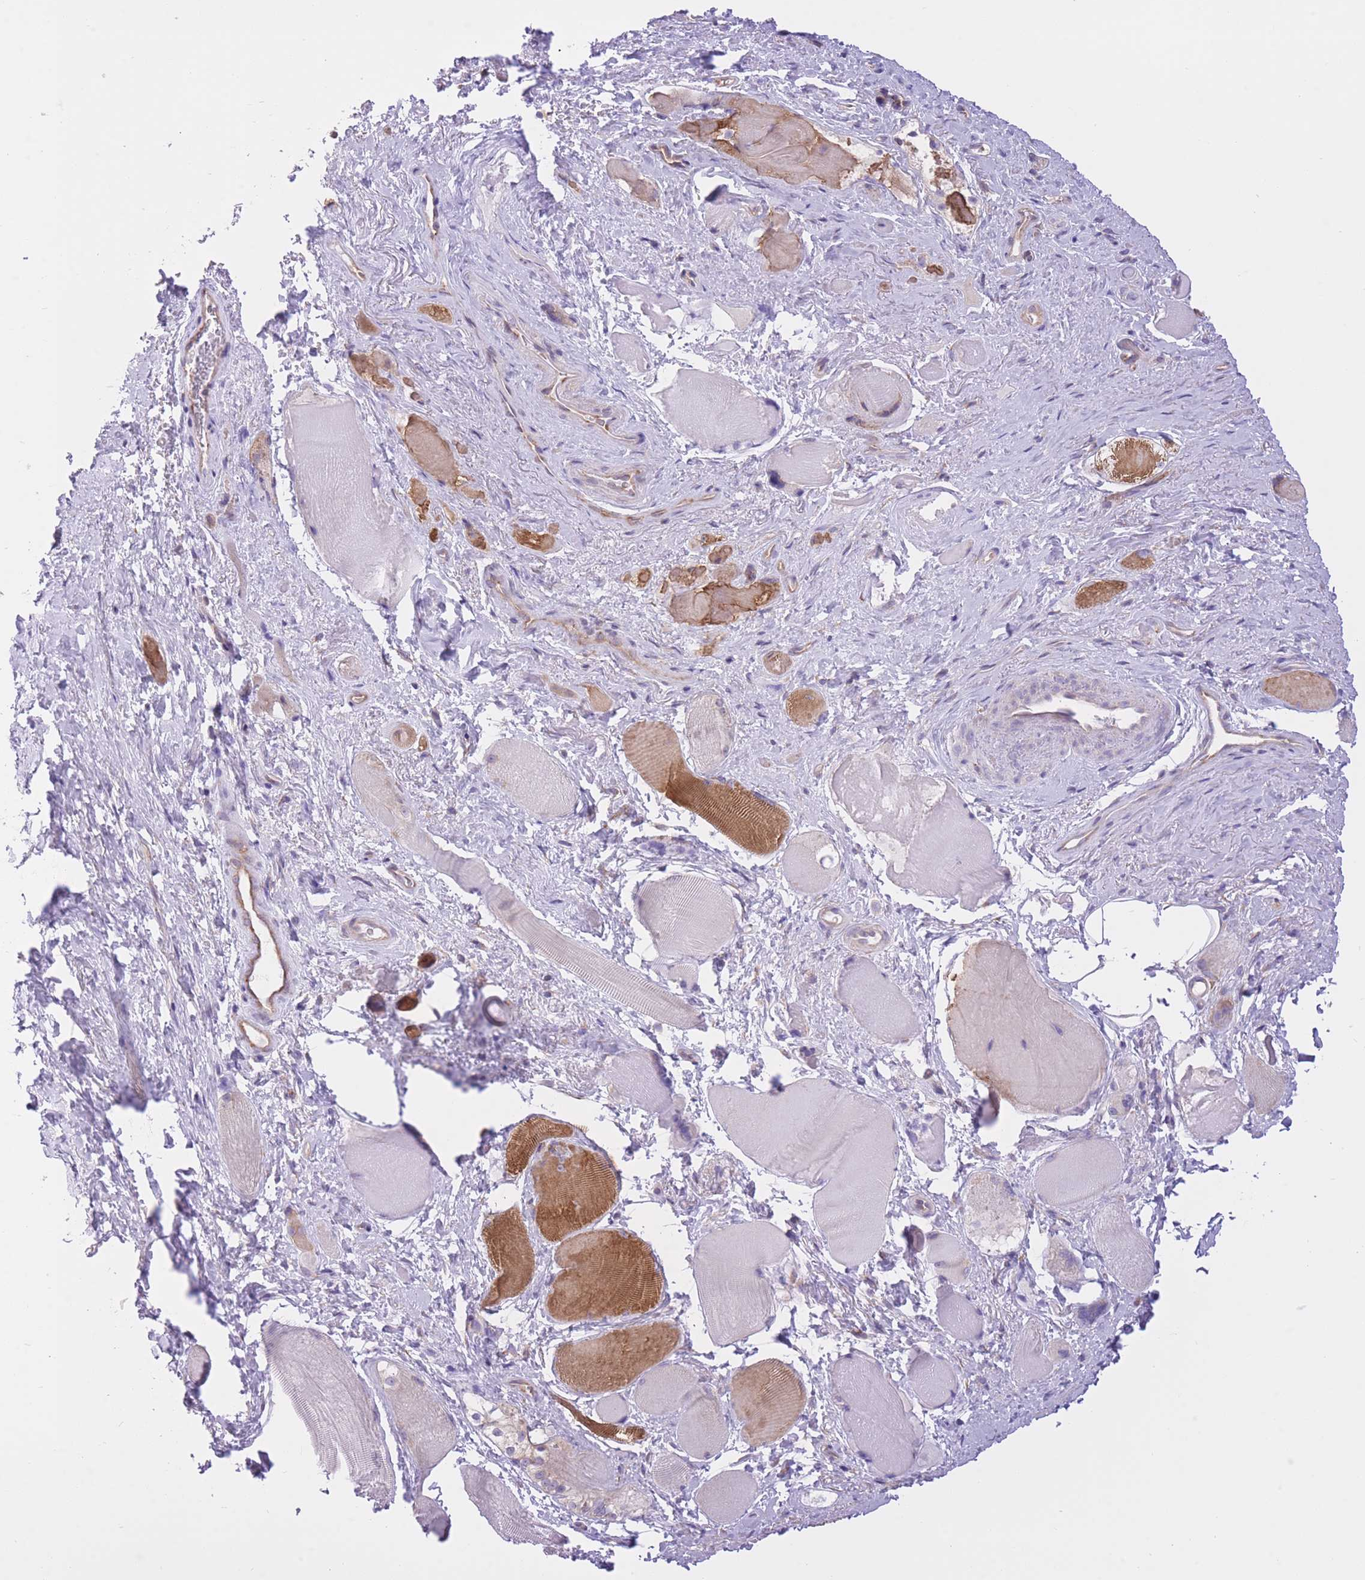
{"staining": {"intensity": "strong", "quantity": "<25%", "location": "cytoplasmic/membranous"}, "tissue": "smooth muscle", "cell_type": "Smooth muscle cells", "image_type": "normal", "snomed": [{"axis": "morphology", "description": "Normal tissue, NOS"}, {"axis": "topography", "description": "Smooth muscle"}, {"axis": "topography", "description": "Peripheral nerve tissue"}], "caption": "A micrograph showing strong cytoplasmic/membranous expression in about <25% of smooth muscle cells in benign smooth muscle, as visualized by brown immunohistochemical staining.", "gene": "ZNF501", "patient": {"sex": "male", "age": 69}}